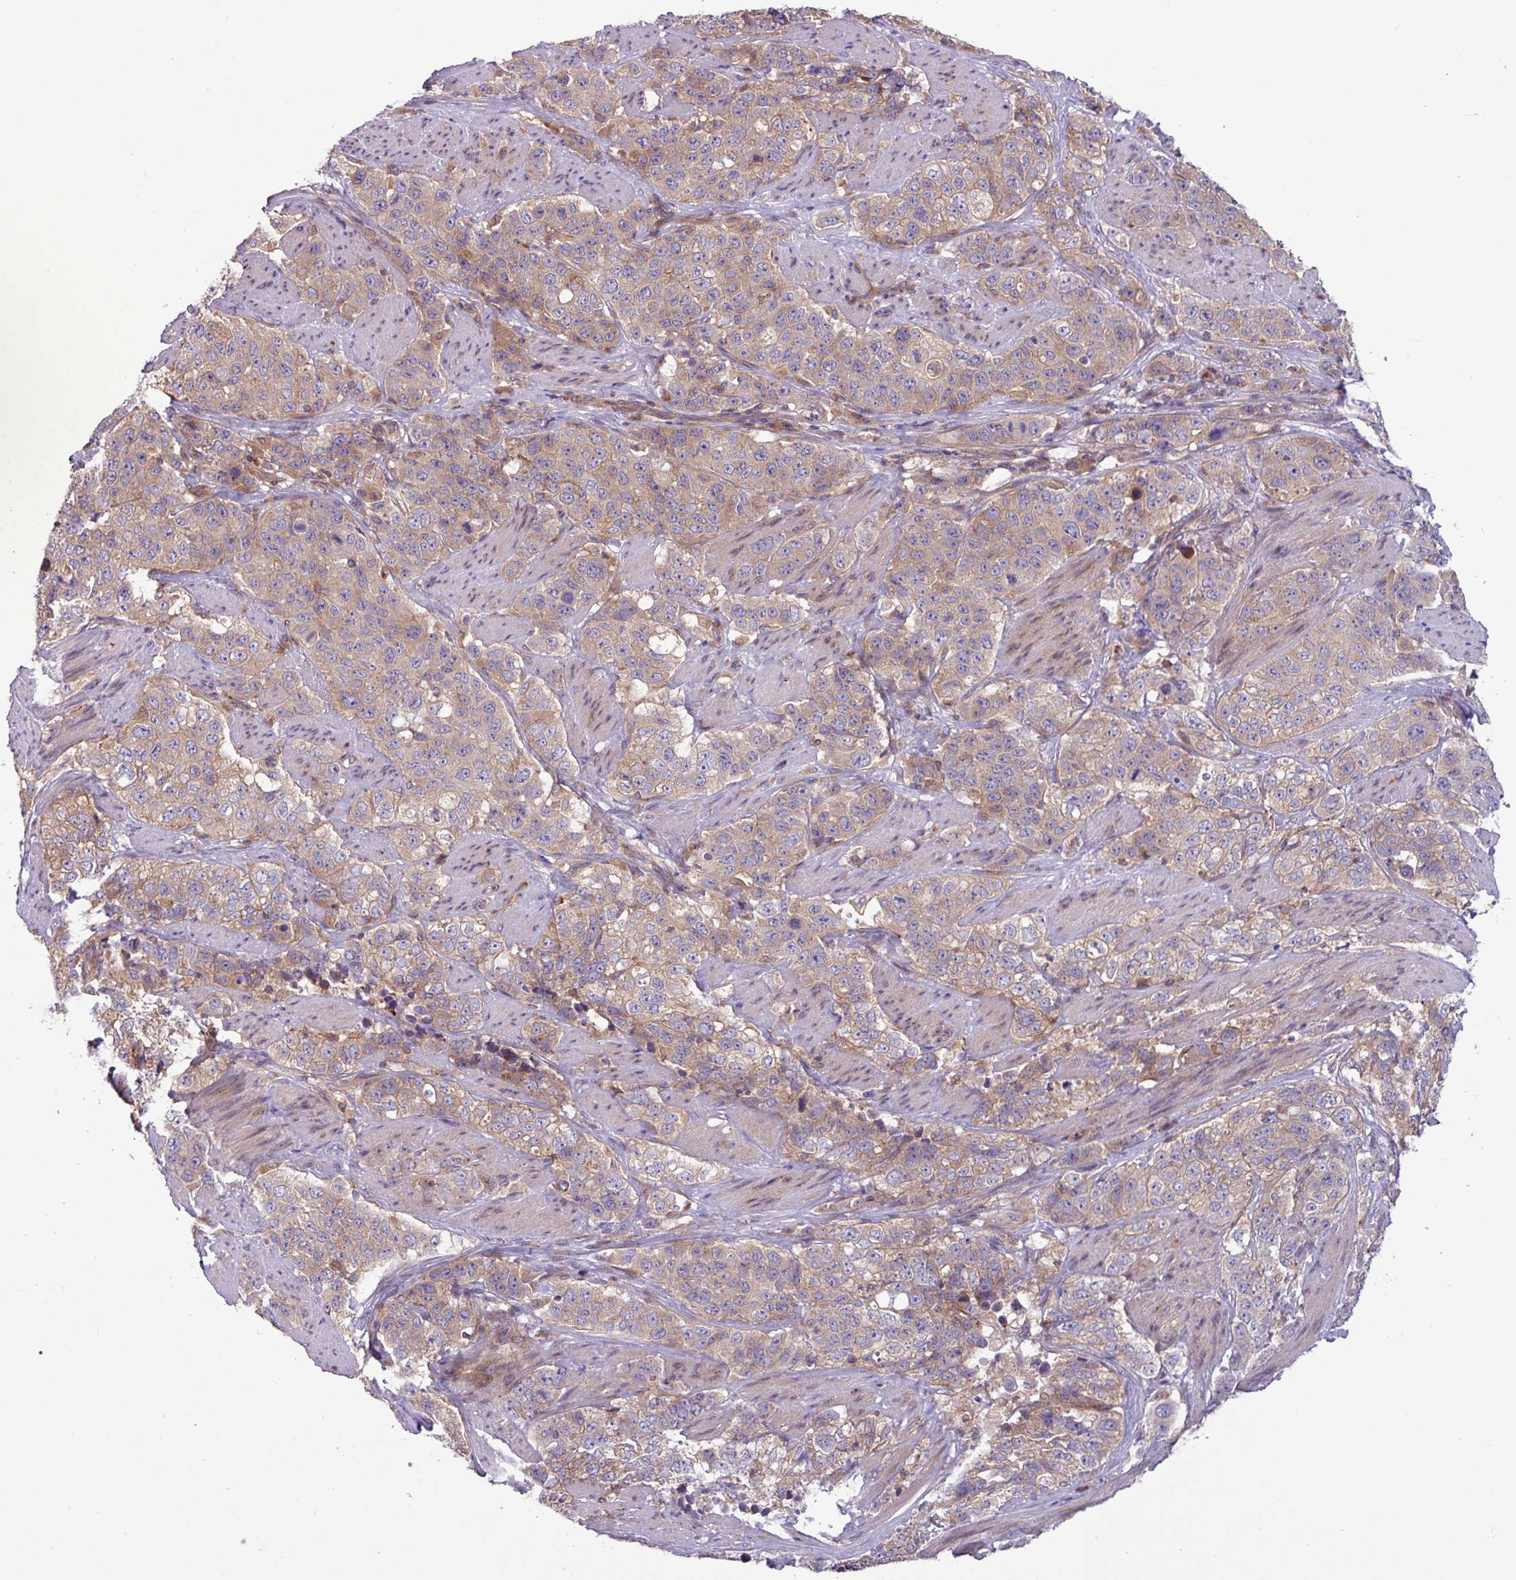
{"staining": {"intensity": "weak", "quantity": ">75%", "location": "cytoplasmic/membranous"}, "tissue": "stomach cancer", "cell_type": "Tumor cells", "image_type": "cancer", "snomed": [{"axis": "morphology", "description": "Adenocarcinoma, NOS"}, {"axis": "topography", "description": "Stomach"}], "caption": "Immunohistochemical staining of human stomach adenocarcinoma demonstrates weak cytoplasmic/membranous protein expression in about >75% of tumor cells. (IHC, brightfield microscopy, high magnification).", "gene": "RAB19", "patient": {"sex": "male", "age": 48}}